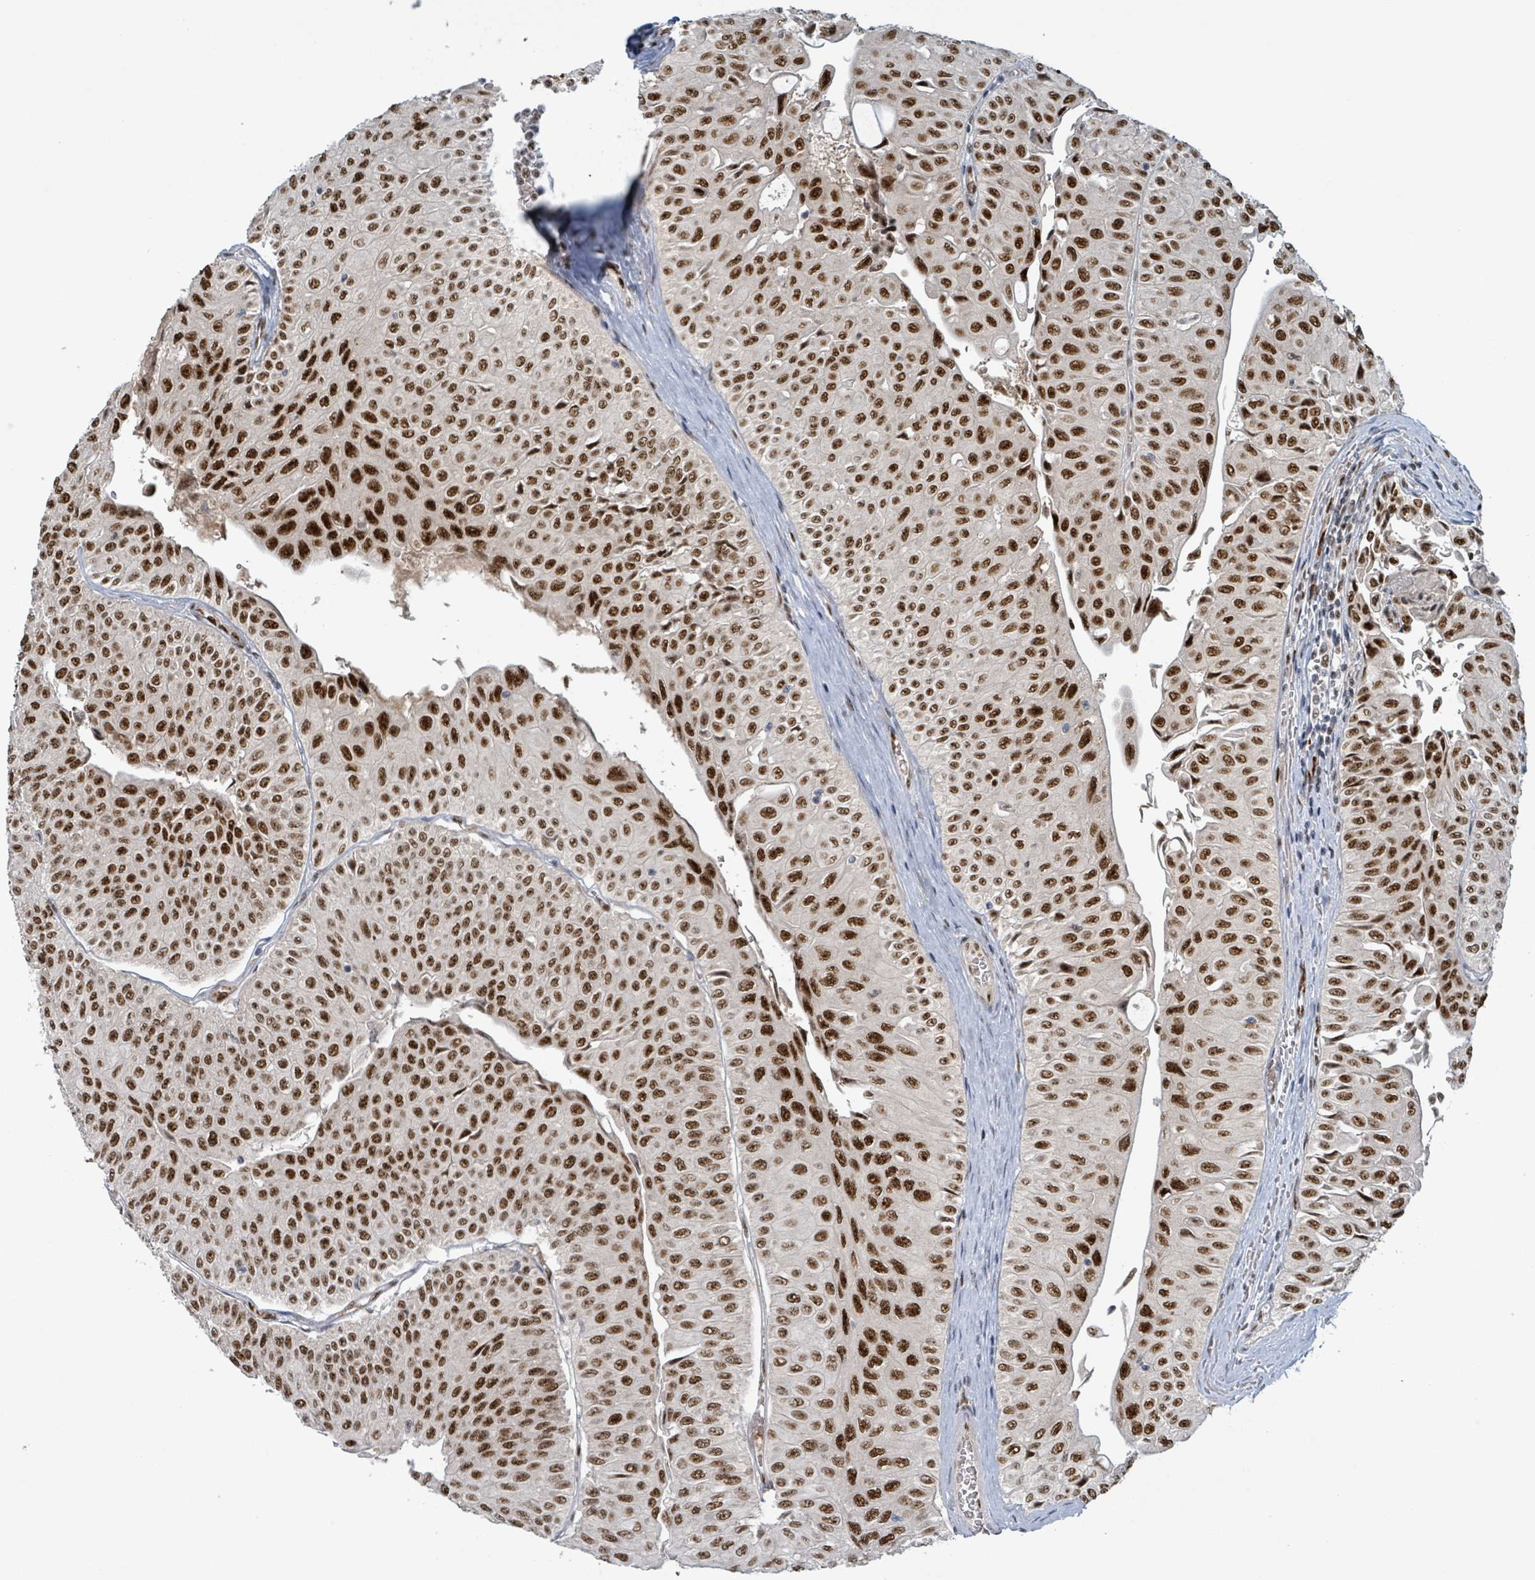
{"staining": {"intensity": "strong", "quantity": ">75%", "location": "nuclear"}, "tissue": "urothelial cancer", "cell_type": "Tumor cells", "image_type": "cancer", "snomed": [{"axis": "morphology", "description": "Urothelial carcinoma, NOS"}, {"axis": "topography", "description": "Urinary bladder"}], "caption": "This is an image of immunohistochemistry (IHC) staining of urothelial cancer, which shows strong expression in the nuclear of tumor cells.", "gene": "KLF3", "patient": {"sex": "male", "age": 59}}